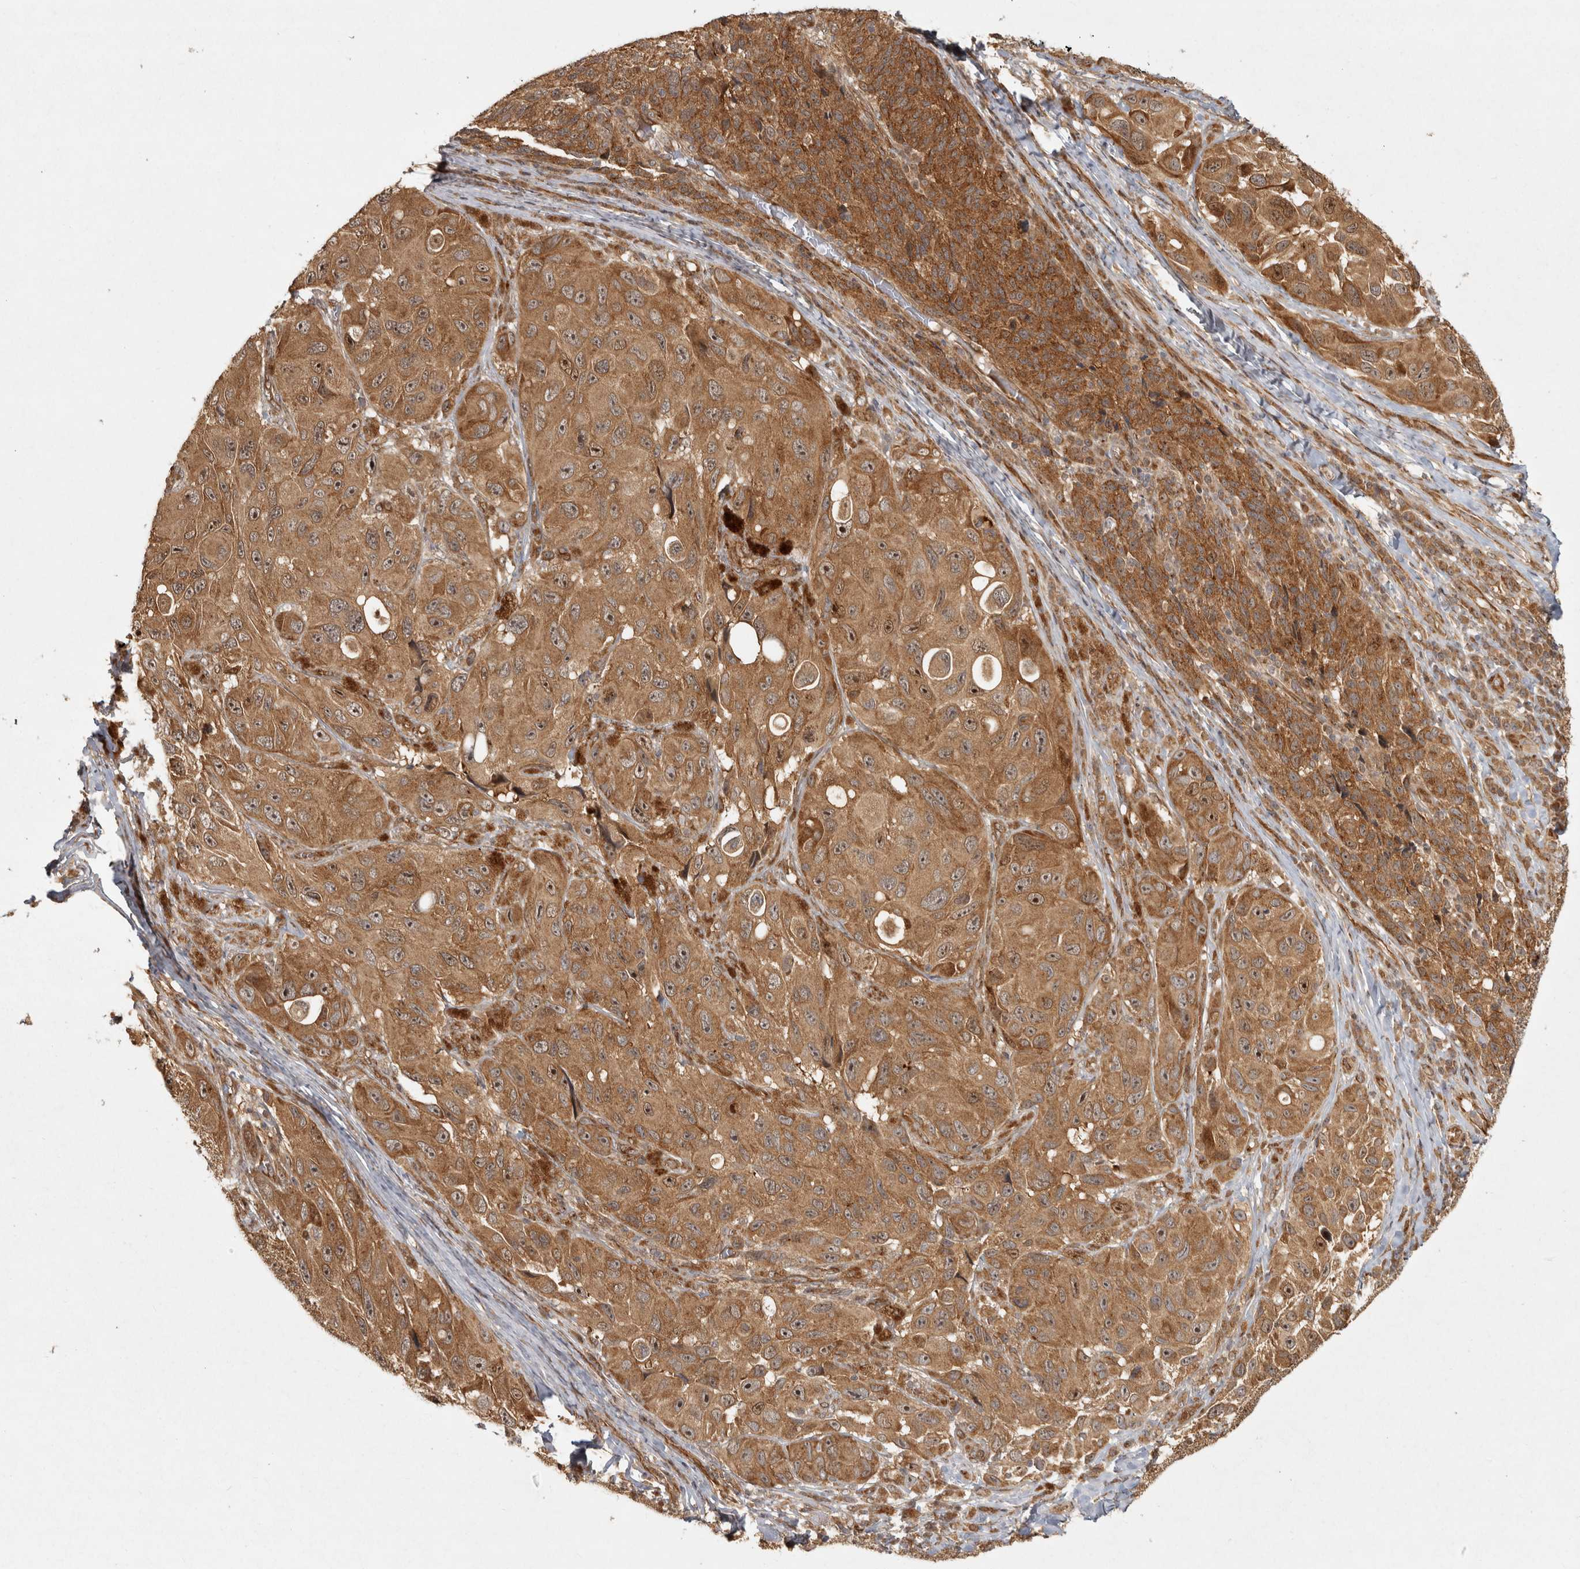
{"staining": {"intensity": "moderate", "quantity": ">75%", "location": "cytoplasmic/membranous"}, "tissue": "melanoma", "cell_type": "Tumor cells", "image_type": "cancer", "snomed": [{"axis": "morphology", "description": "Malignant melanoma, NOS"}, {"axis": "topography", "description": "Skin"}], "caption": "An immunohistochemistry image of neoplastic tissue is shown. Protein staining in brown shows moderate cytoplasmic/membranous positivity in malignant melanoma within tumor cells.", "gene": "CAMSAP2", "patient": {"sex": "female", "age": 73}}